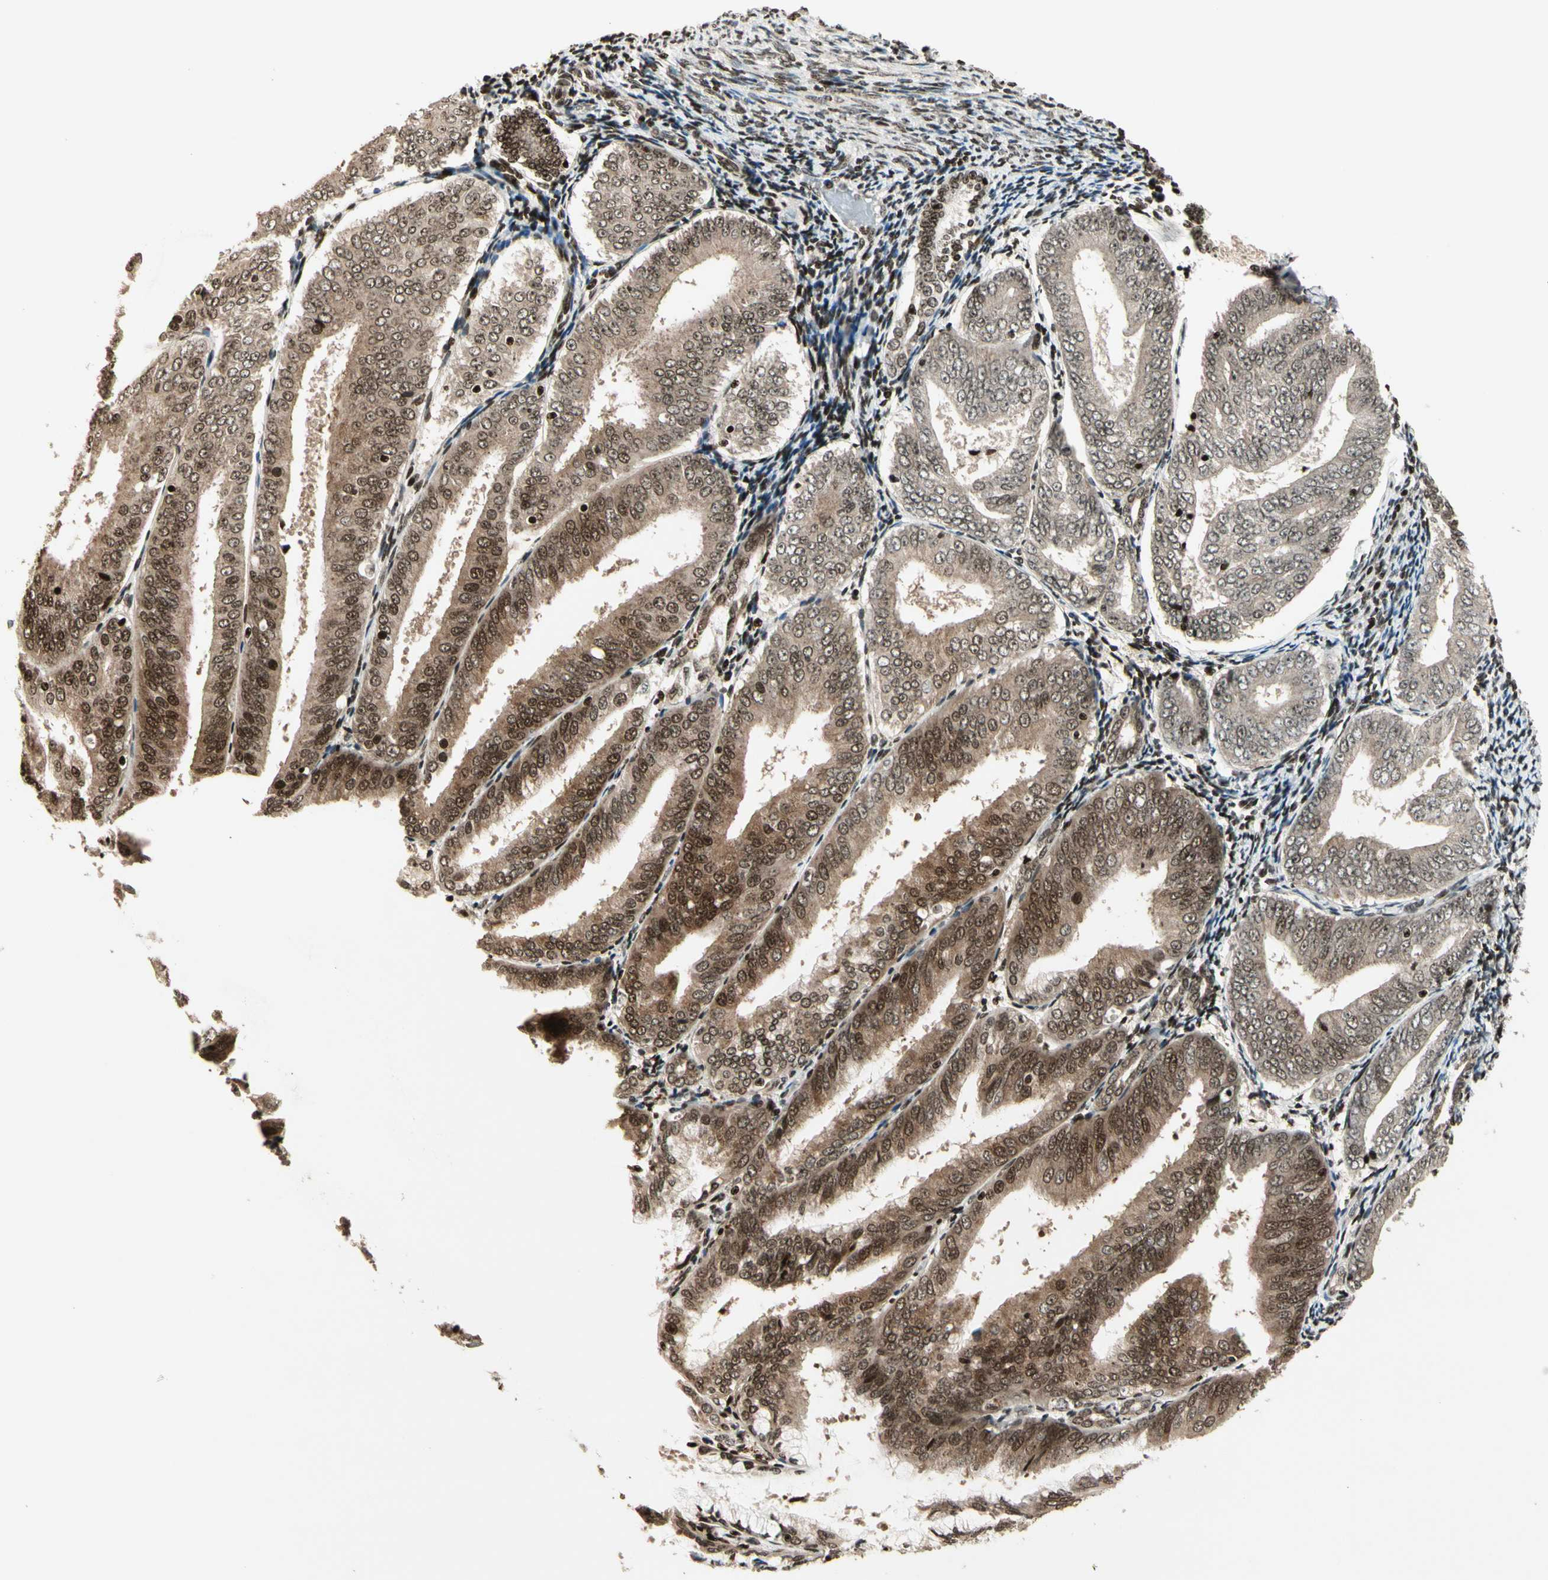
{"staining": {"intensity": "moderate", "quantity": ">75%", "location": "cytoplasmic/membranous,nuclear"}, "tissue": "endometrial cancer", "cell_type": "Tumor cells", "image_type": "cancer", "snomed": [{"axis": "morphology", "description": "Adenocarcinoma, NOS"}, {"axis": "topography", "description": "Endometrium"}], "caption": "An image of endometrial cancer (adenocarcinoma) stained for a protein reveals moderate cytoplasmic/membranous and nuclear brown staining in tumor cells.", "gene": "TSHZ3", "patient": {"sex": "female", "age": 63}}